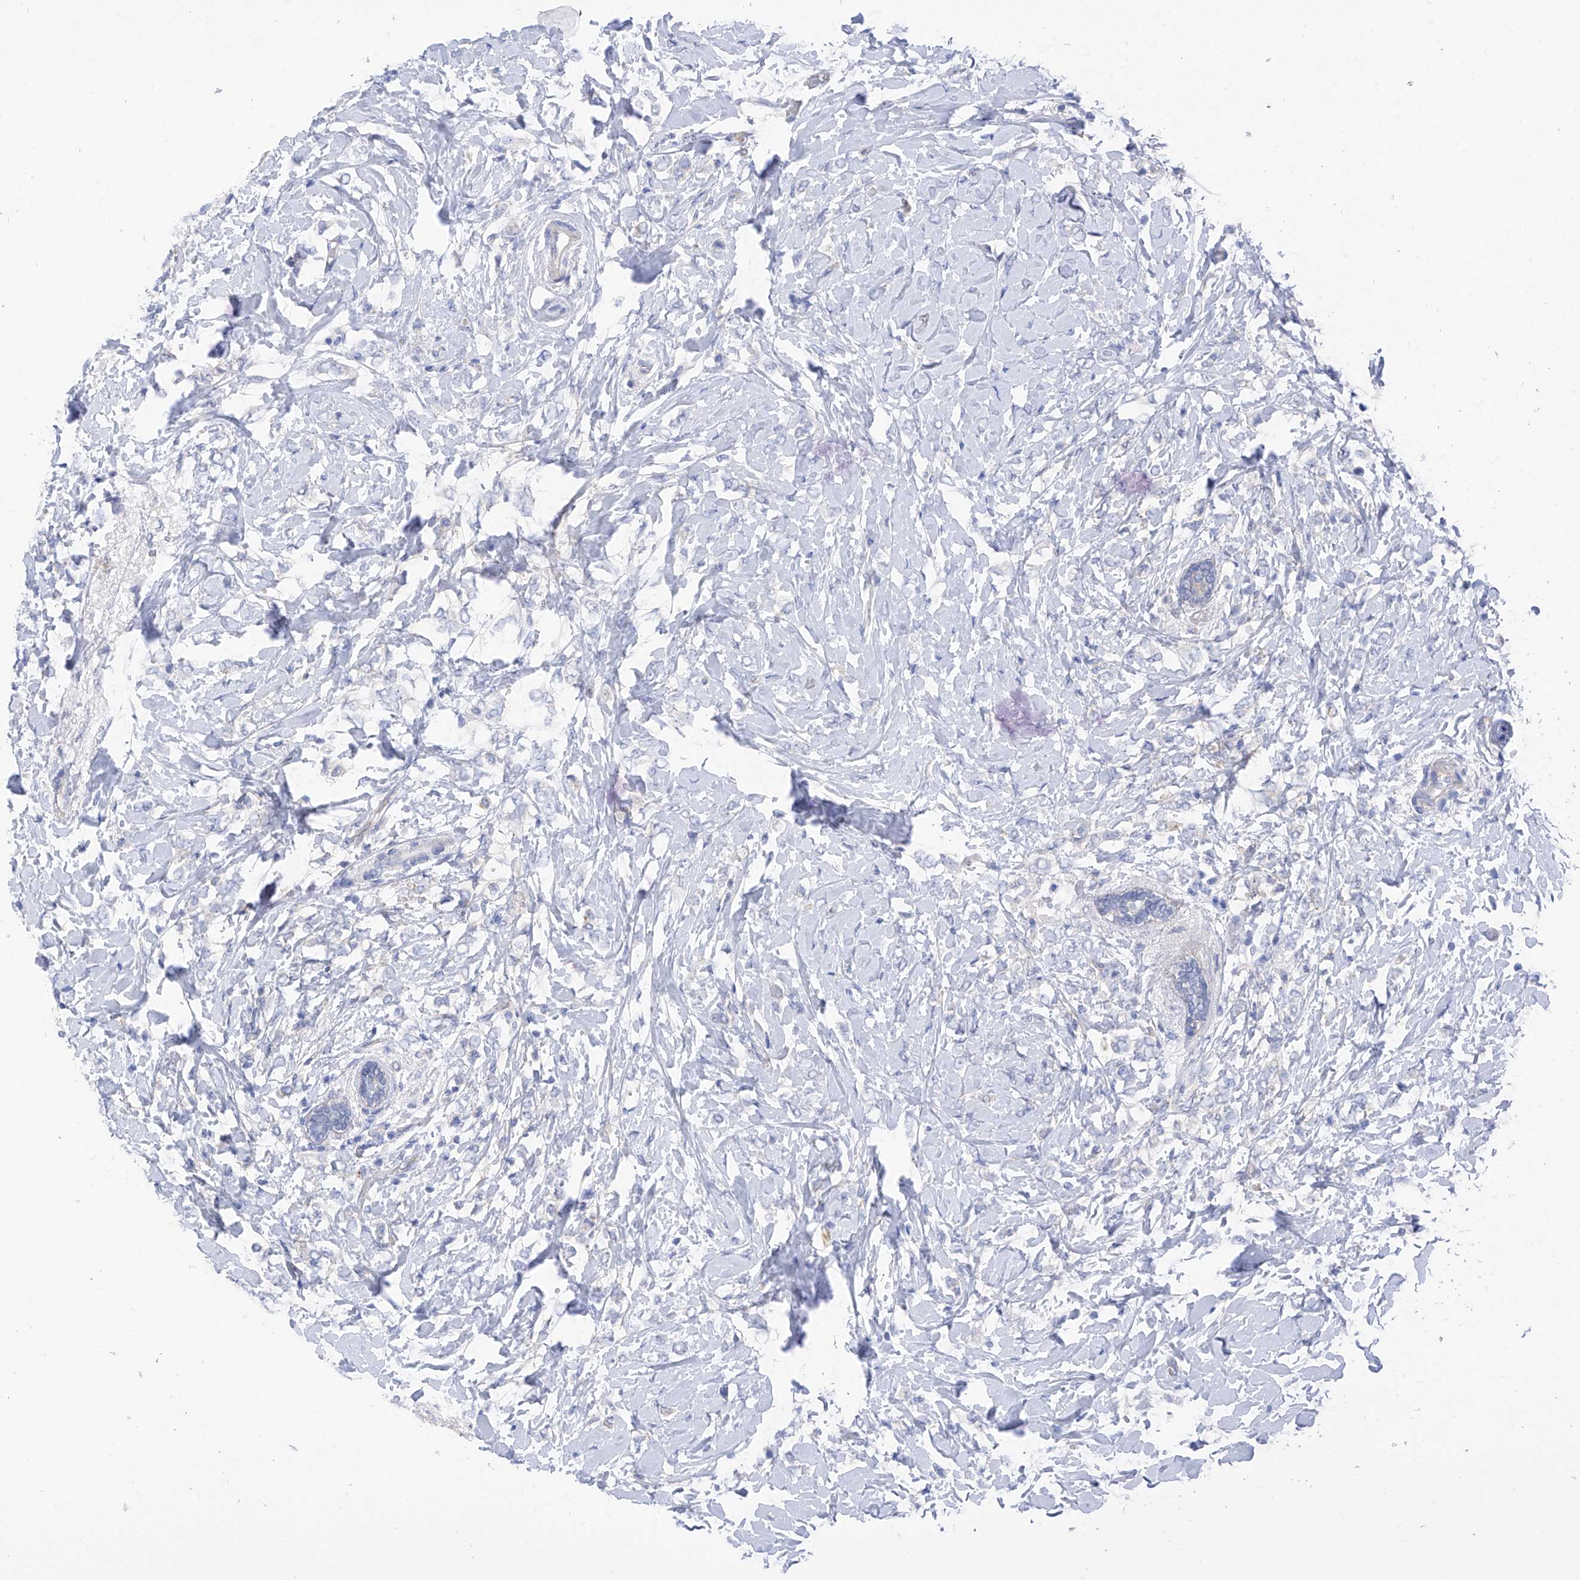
{"staining": {"intensity": "negative", "quantity": "none", "location": "none"}, "tissue": "breast cancer", "cell_type": "Tumor cells", "image_type": "cancer", "snomed": [{"axis": "morphology", "description": "Normal tissue, NOS"}, {"axis": "morphology", "description": "Lobular carcinoma"}, {"axis": "topography", "description": "Breast"}], "caption": "Tumor cells show no significant protein positivity in breast cancer (lobular carcinoma).", "gene": "ITGA9", "patient": {"sex": "female", "age": 47}}